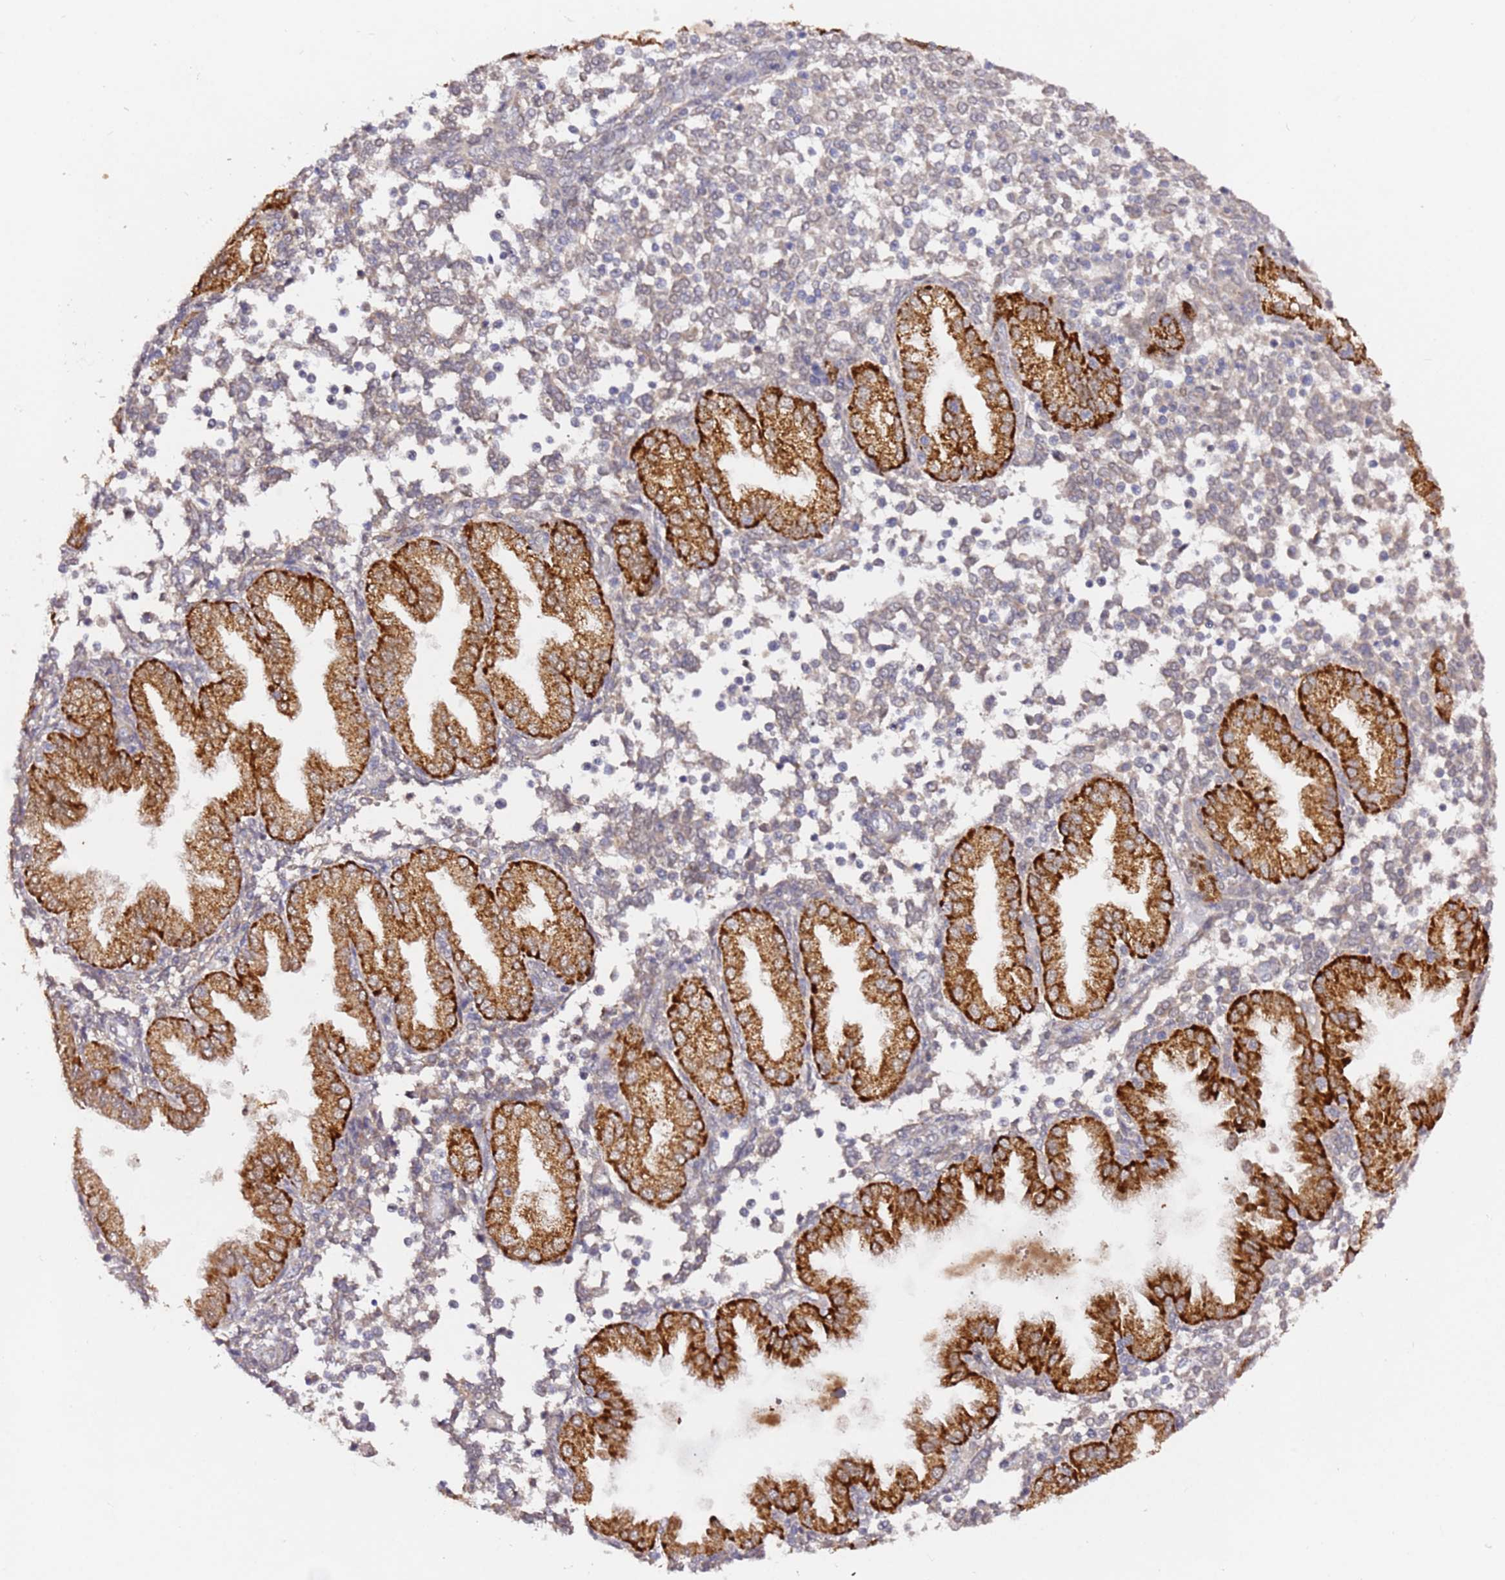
{"staining": {"intensity": "weak", "quantity": "25%-75%", "location": "cytoplasmic/membranous"}, "tissue": "endometrium", "cell_type": "Cells in endometrial stroma", "image_type": "normal", "snomed": [{"axis": "morphology", "description": "Normal tissue, NOS"}, {"axis": "topography", "description": "Endometrium"}], "caption": "The photomicrograph shows immunohistochemical staining of unremarkable endometrium. There is weak cytoplasmic/membranous staining is present in approximately 25%-75% of cells in endometrial stroma. (DAB IHC, brown staining for protein, blue staining for nuclei).", "gene": "ALG11", "patient": {"sex": "female", "age": 53}}